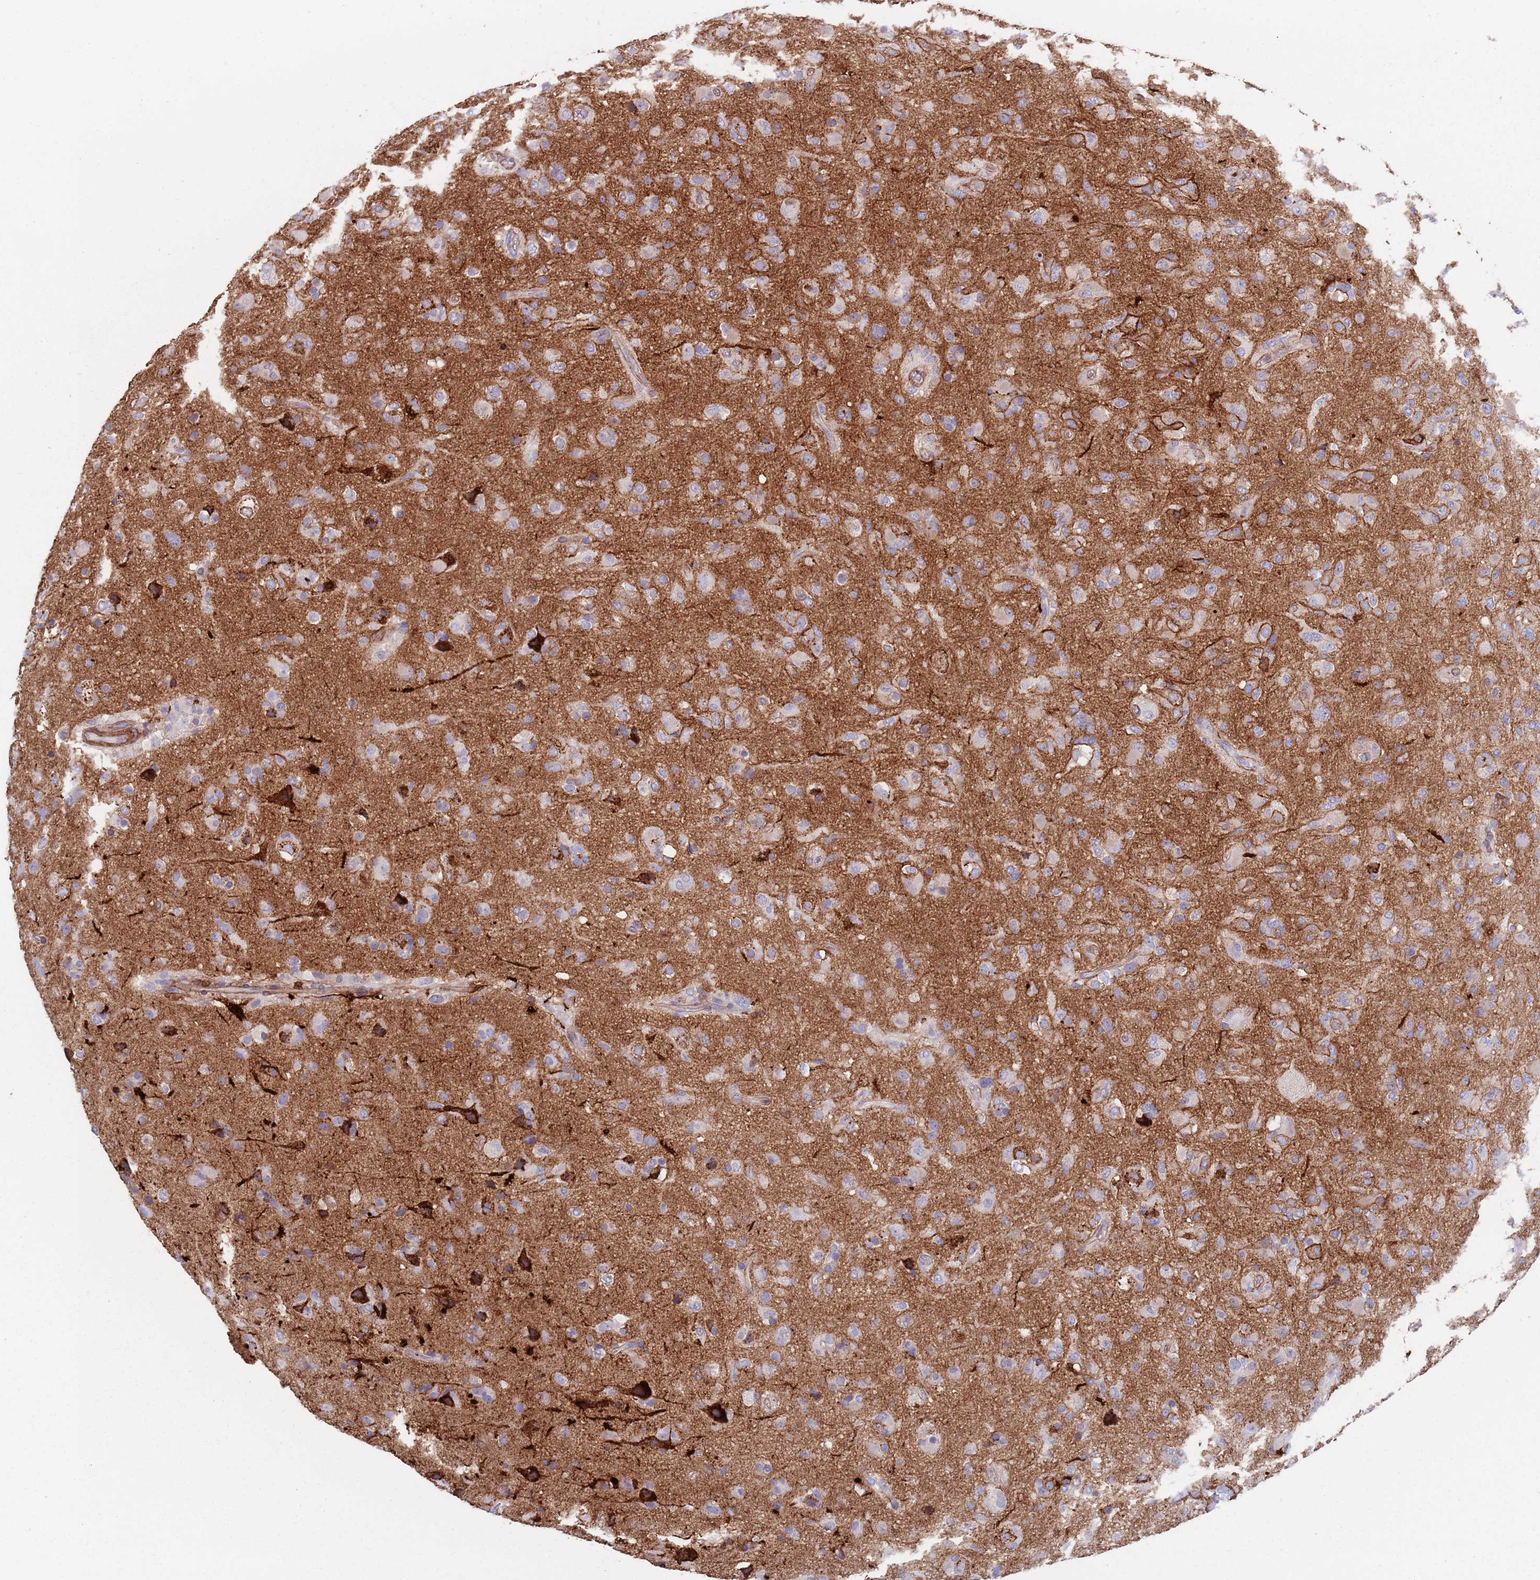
{"staining": {"intensity": "negative", "quantity": "none", "location": "none"}, "tissue": "glioma", "cell_type": "Tumor cells", "image_type": "cancer", "snomed": [{"axis": "morphology", "description": "Glioma, malignant, Low grade"}, {"axis": "topography", "description": "Brain"}], "caption": "The photomicrograph reveals no staining of tumor cells in malignant glioma (low-grade).", "gene": "RNF144A", "patient": {"sex": "male", "age": 65}}